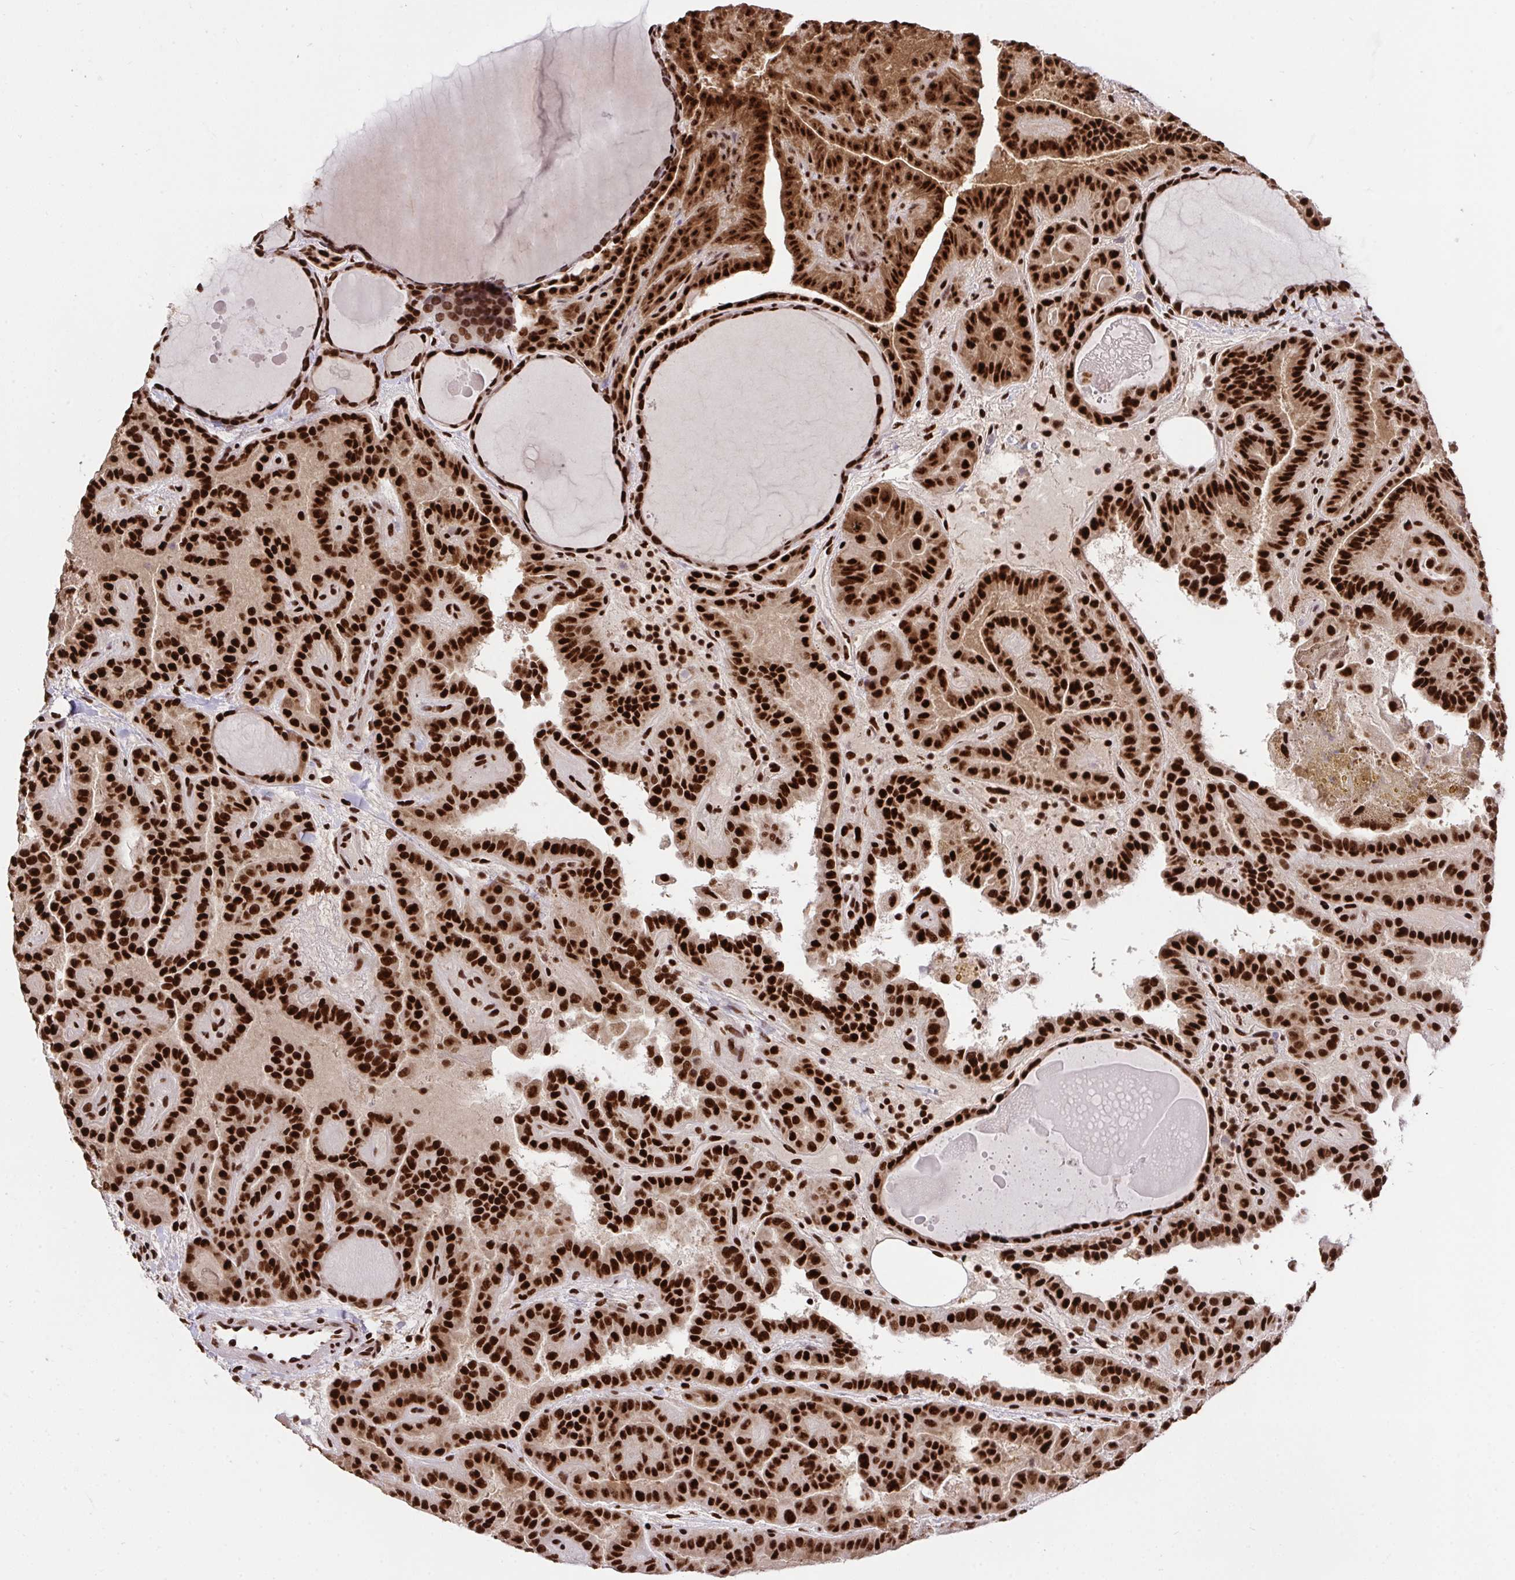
{"staining": {"intensity": "strong", "quantity": ">75%", "location": "nuclear"}, "tissue": "thyroid cancer", "cell_type": "Tumor cells", "image_type": "cancer", "snomed": [{"axis": "morphology", "description": "Papillary adenocarcinoma, NOS"}, {"axis": "topography", "description": "Thyroid gland"}], "caption": "A brown stain labels strong nuclear staining of a protein in thyroid papillary adenocarcinoma tumor cells. (Brightfield microscopy of DAB IHC at high magnification).", "gene": "HNRNPL", "patient": {"sex": "female", "age": 46}}